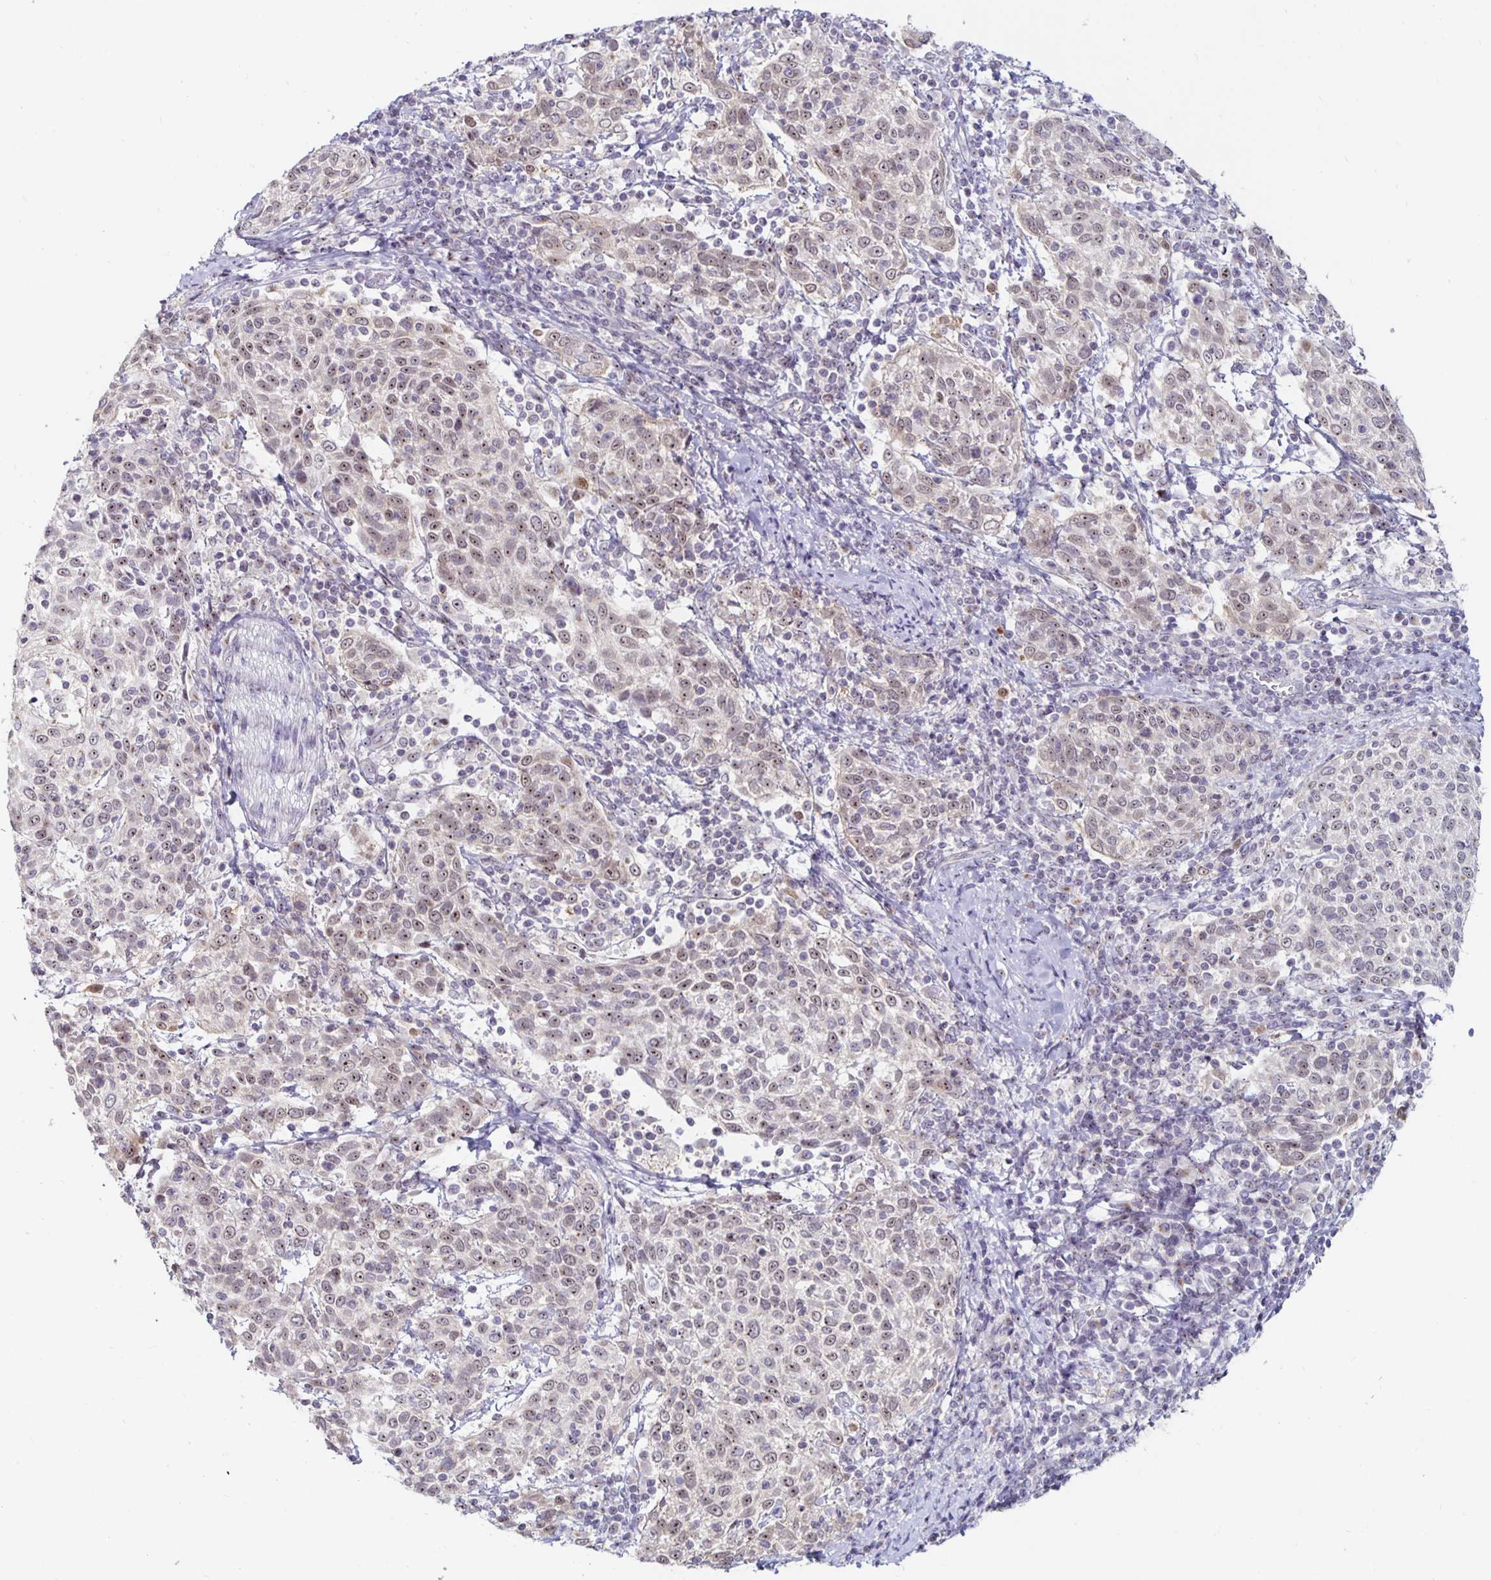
{"staining": {"intensity": "weak", "quantity": ">75%", "location": "nuclear"}, "tissue": "cervical cancer", "cell_type": "Tumor cells", "image_type": "cancer", "snomed": [{"axis": "morphology", "description": "Squamous cell carcinoma, NOS"}, {"axis": "topography", "description": "Cervix"}], "caption": "Human cervical squamous cell carcinoma stained for a protein (brown) shows weak nuclear positive staining in approximately >75% of tumor cells.", "gene": "NUP85", "patient": {"sex": "female", "age": 61}}